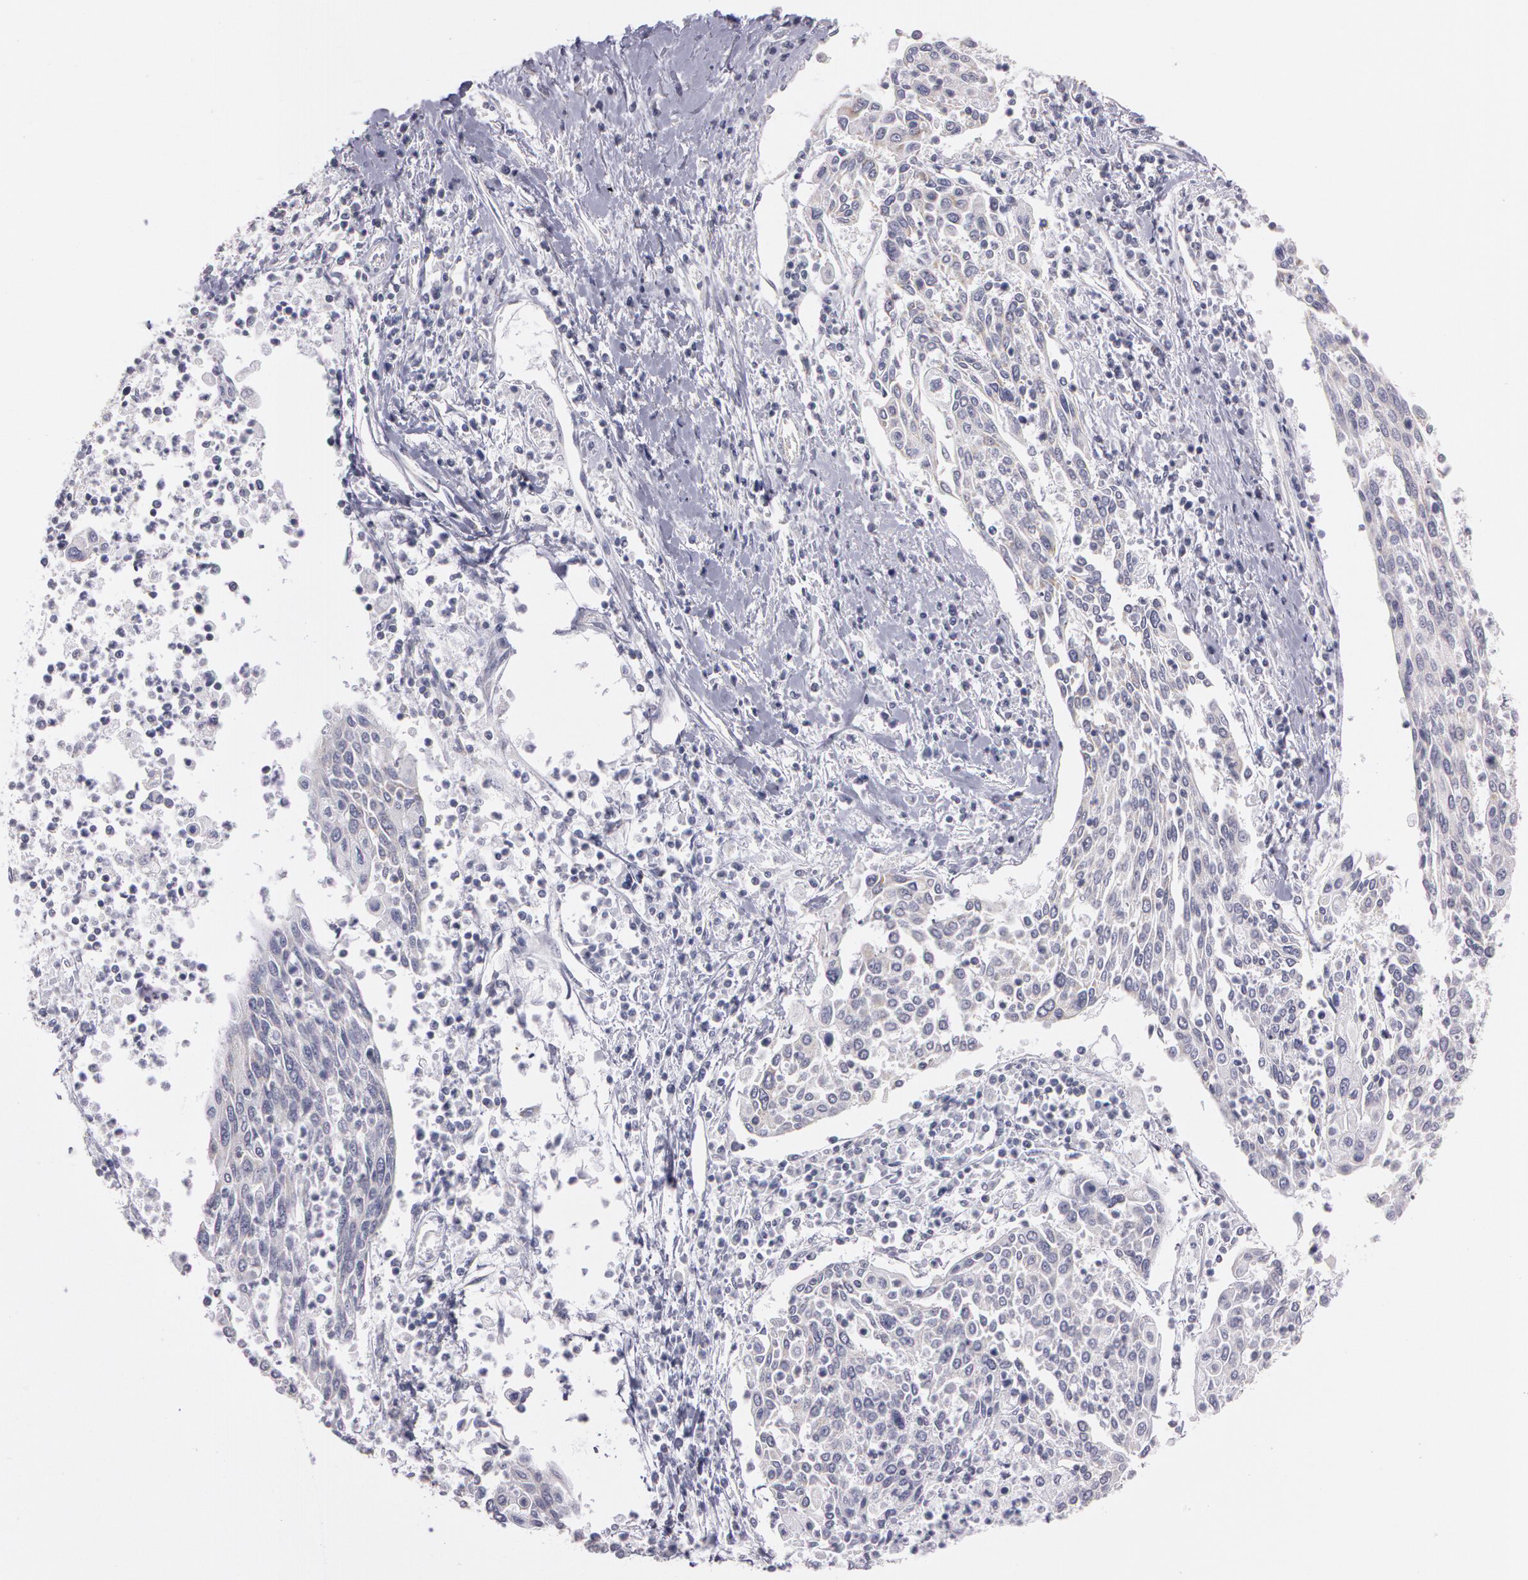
{"staining": {"intensity": "negative", "quantity": "none", "location": "none"}, "tissue": "cervical cancer", "cell_type": "Tumor cells", "image_type": "cancer", "snomed": [{"axis": "morphology", "description": "Squamous cell carcinoma, NOS"}, {"axis": "topography", "description": "Cervix"}], "caption": "This is an immunohistochemistry micrograph of cervical cancer (squamous cell carcinoma). There is no staining in tumor cells.", "gene": "NEK9", "patient": {"sex": "female", "age": 40}}